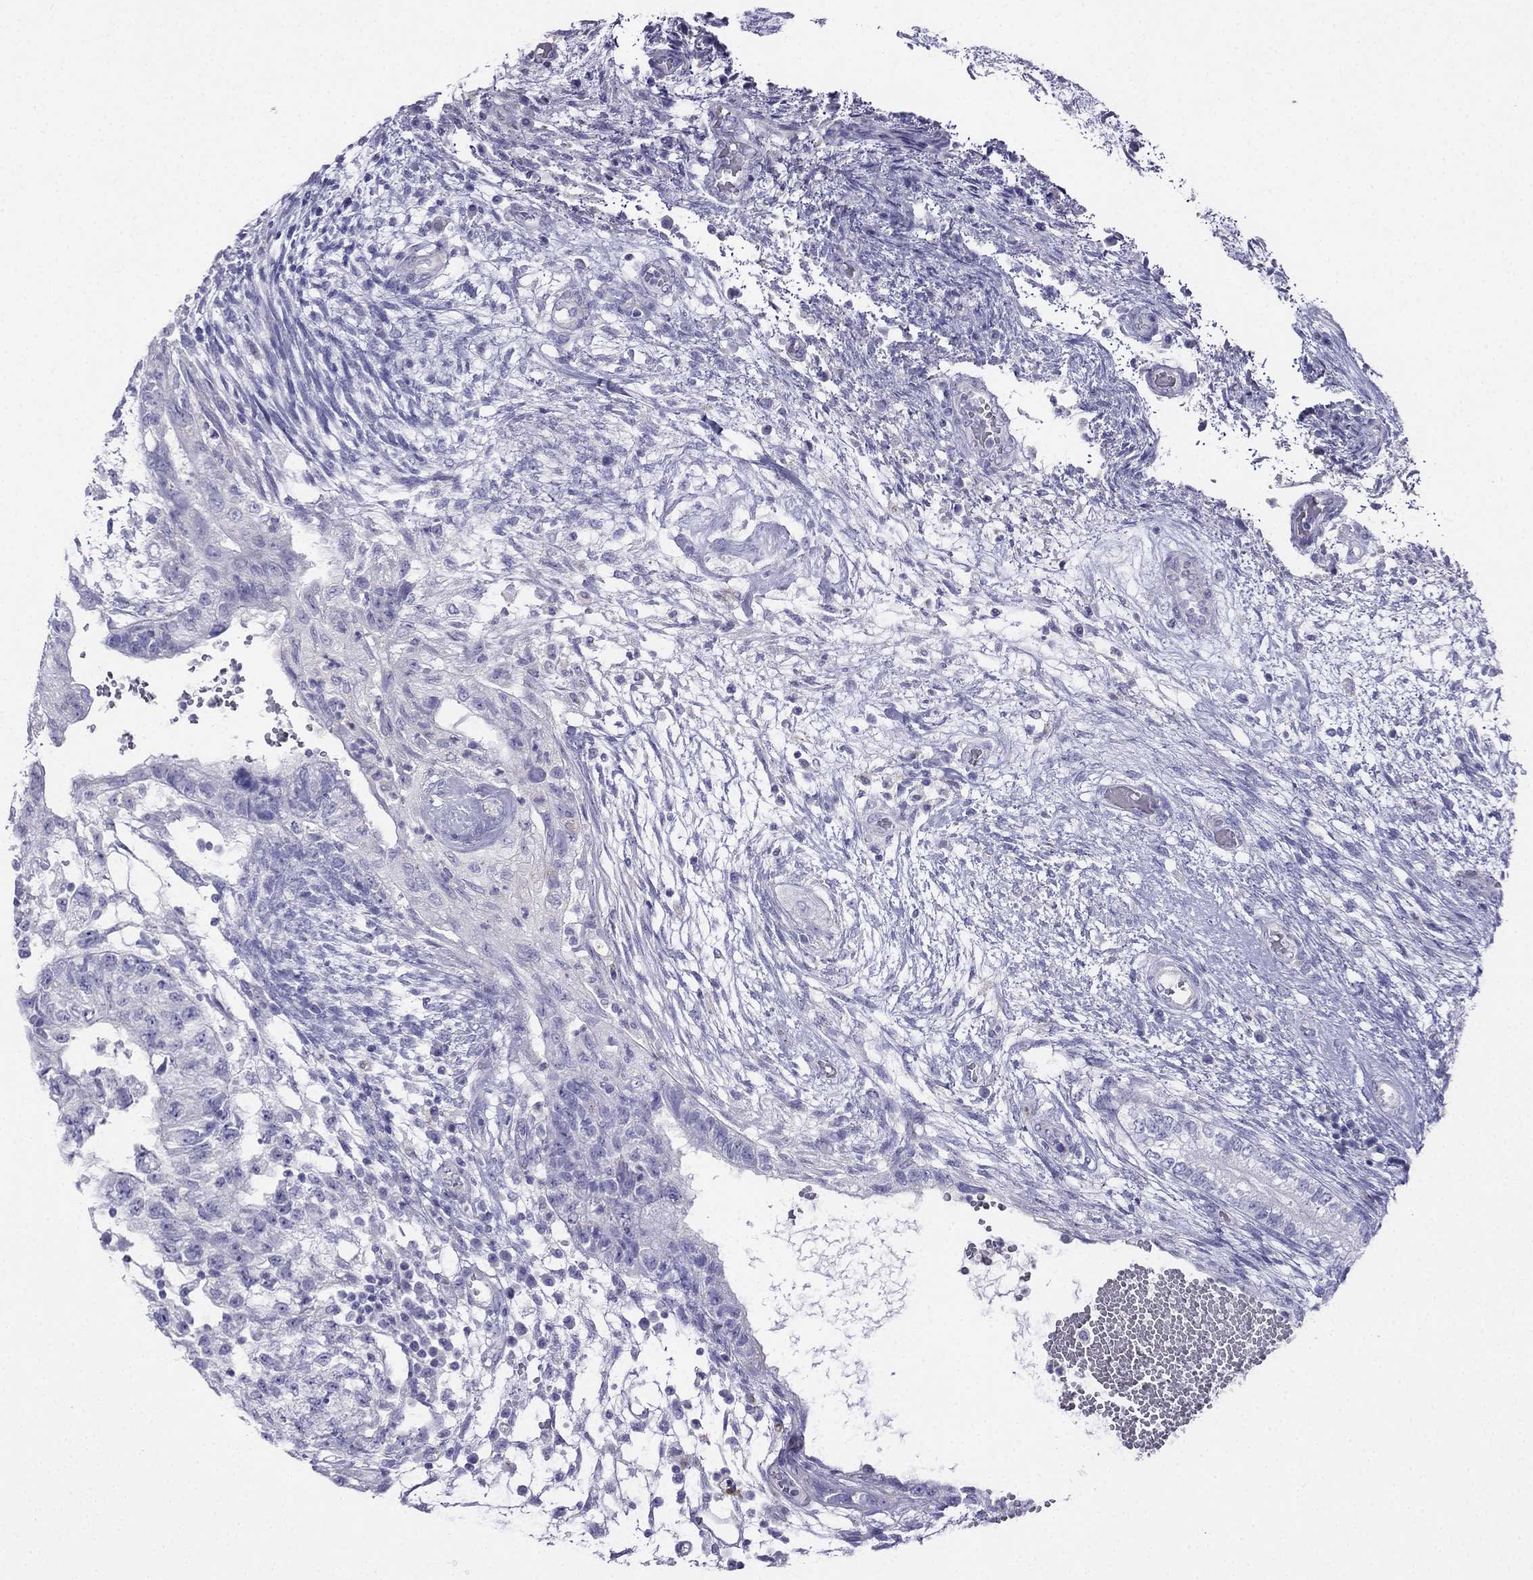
{"staining": {"intensity": "negative", "quantity": "none", "location": "none"}, "tissue": "testis cancer", "cell_type": "Tumor cells", "image_type": "cancer", "snomed": [{"axis": "morphology", "description": "Normal tissue, NOS"}, {"axis": "morphology", "description": "Carcinoma, Embryonal, NOS"}, {"axis": "topography", "description": "Testis"}, {"axis": "topography", "description": "Epididymis"}], "caption": "IHC of human testis cancer reveals no expression in tumor cells.", "gene": "ALOXE3", "patient": {"sex": "male", "age": 32}}